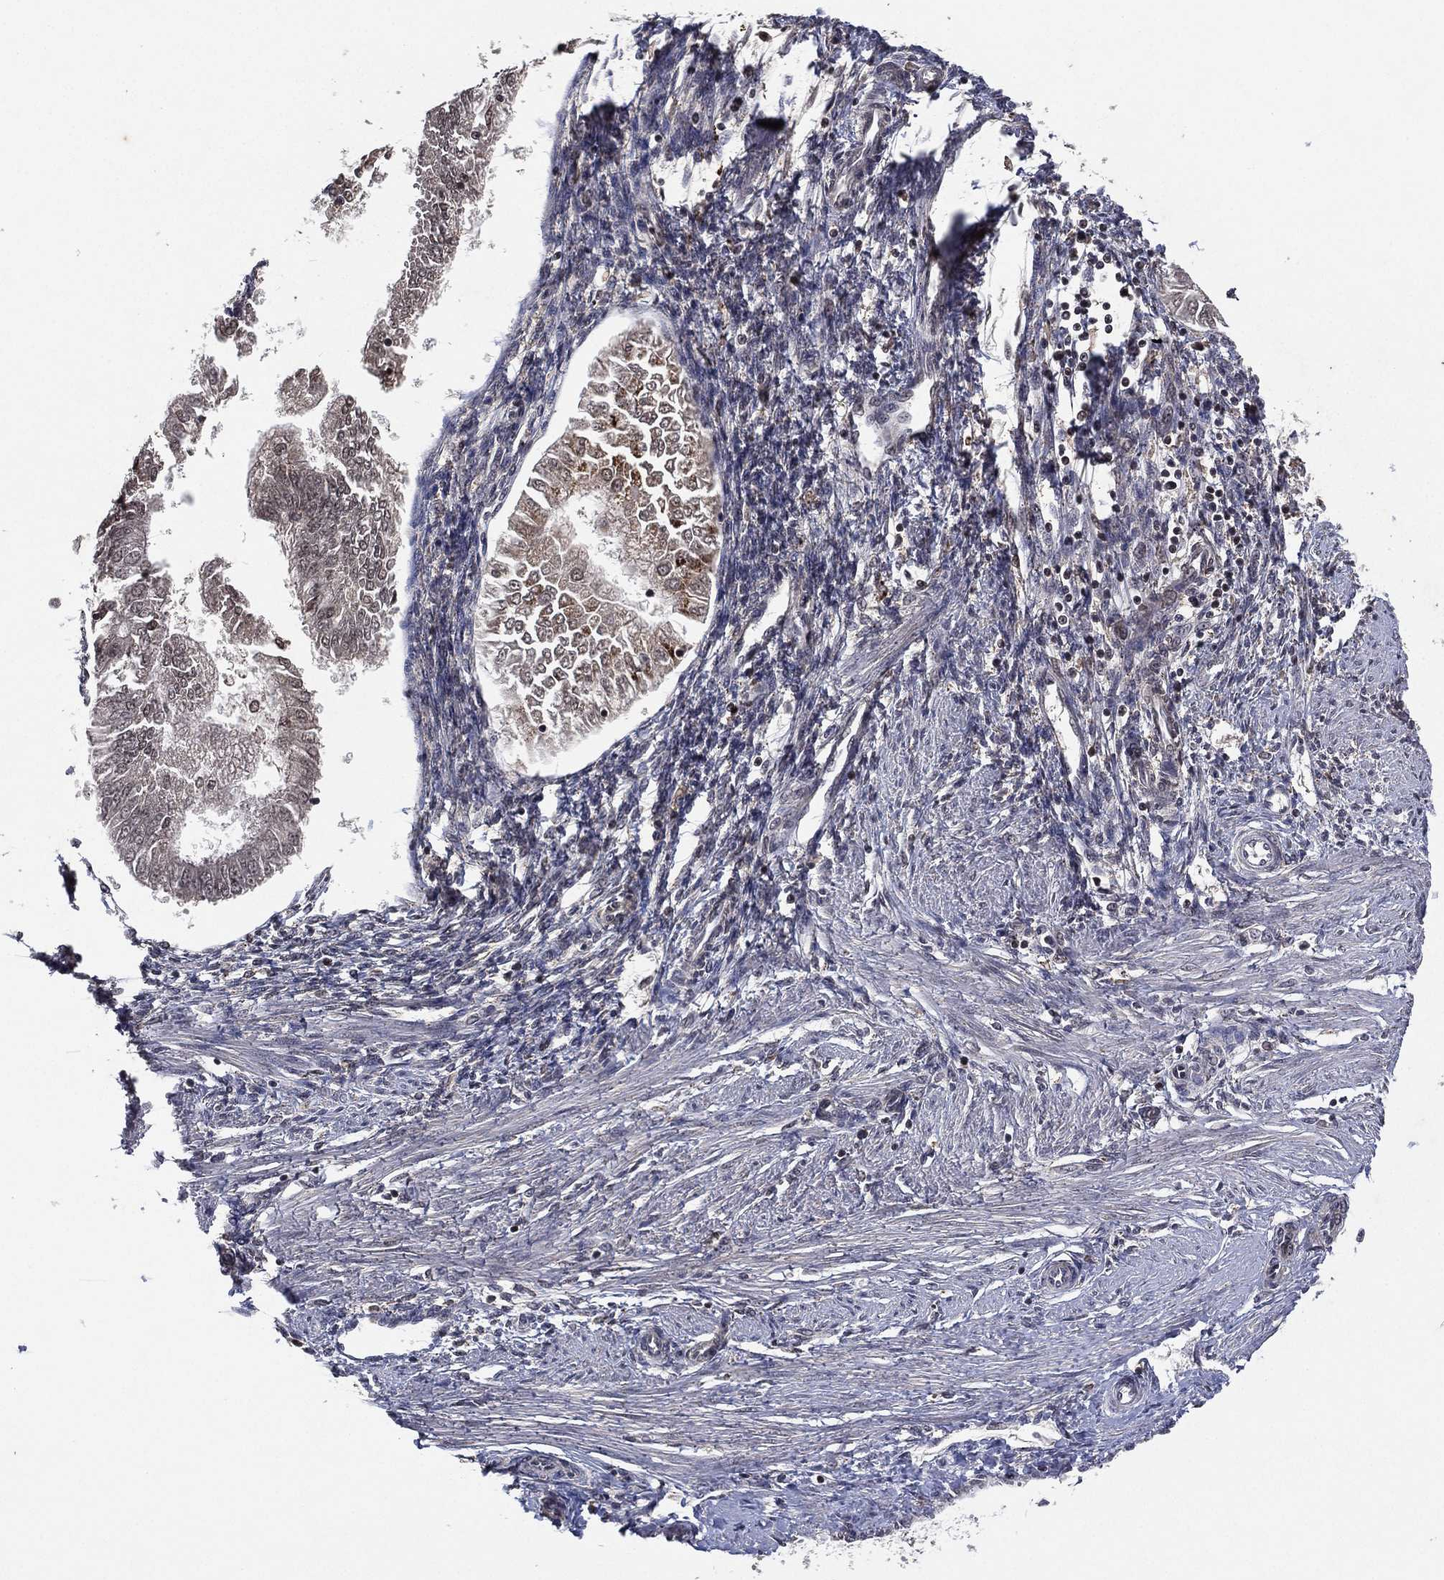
{"staining": {"intensity": "negative", "quantity": "none", "location": "none"}, "tissue": "endometrial cancer", "cell_type": "Tumor cells", "image_type": "cancer", "snomed": [{"axis": "morphology", "description": "Adenocarcinoma, NOS"}, {"axis": "topography", "description": "Endometrium"}], "caption": "Tumor cells show no significant staining in endometrial cancer (adenocarcinoma).", "gene": "ATG4B", "patient": {"sex": "female", "age": 53}}